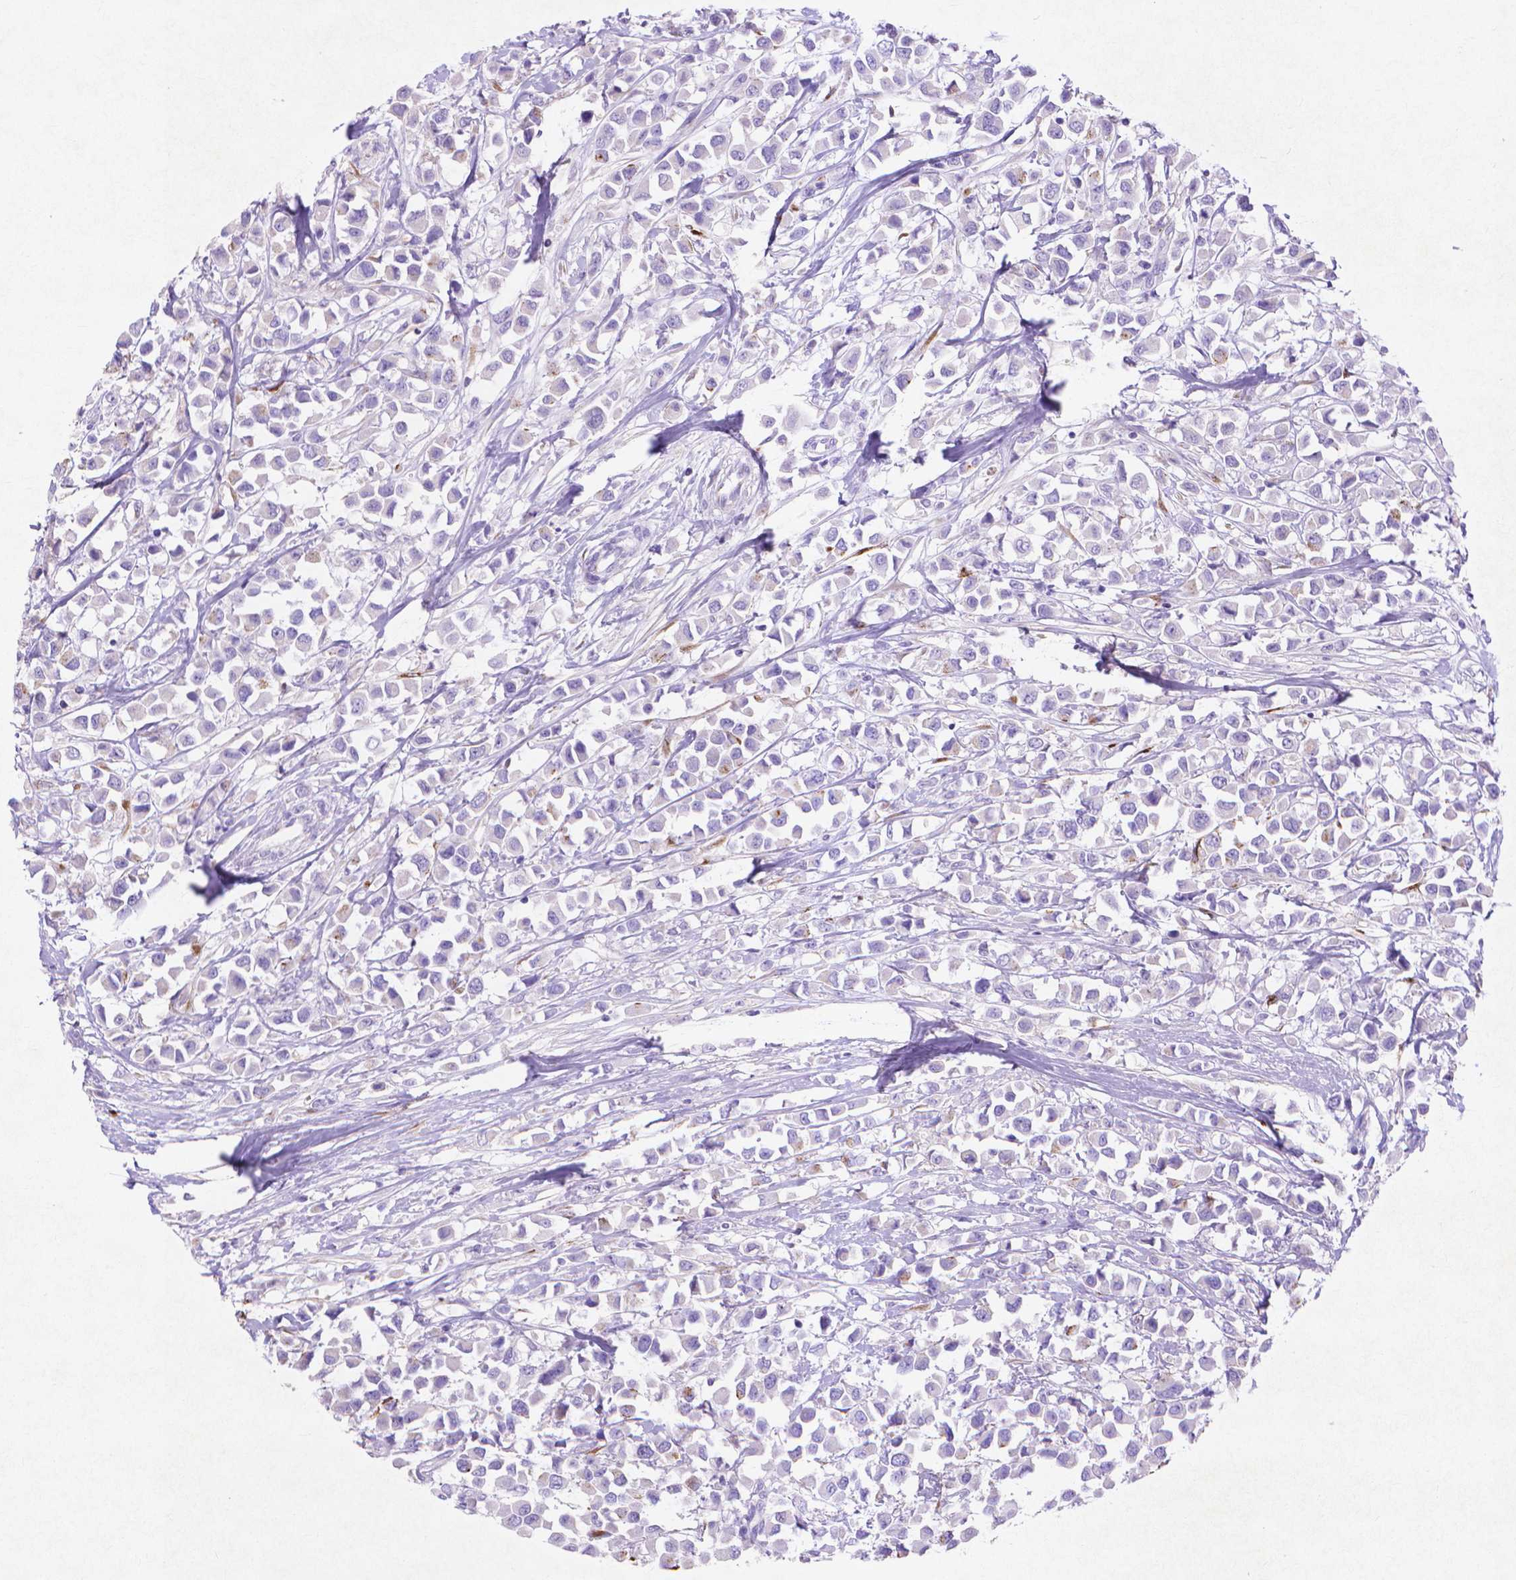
{"staining": {"intensity": "negative", "quantity": "none", "location": "none"}, "tissue": "breast cancer", "cell_type": "Tumor cells", "image_type": "cancer", "snomed": [{"axis": "morphology", "description": "Duct carcinoma"}, {"axis": "topography", "description": "Breast"}], "caption": "Micrograph shows no significant protein positivity in tumor cells of breast invasive ductal carcinoma.", "gene": "MMP11", "patient": {"sex": "female", "age": 61}}